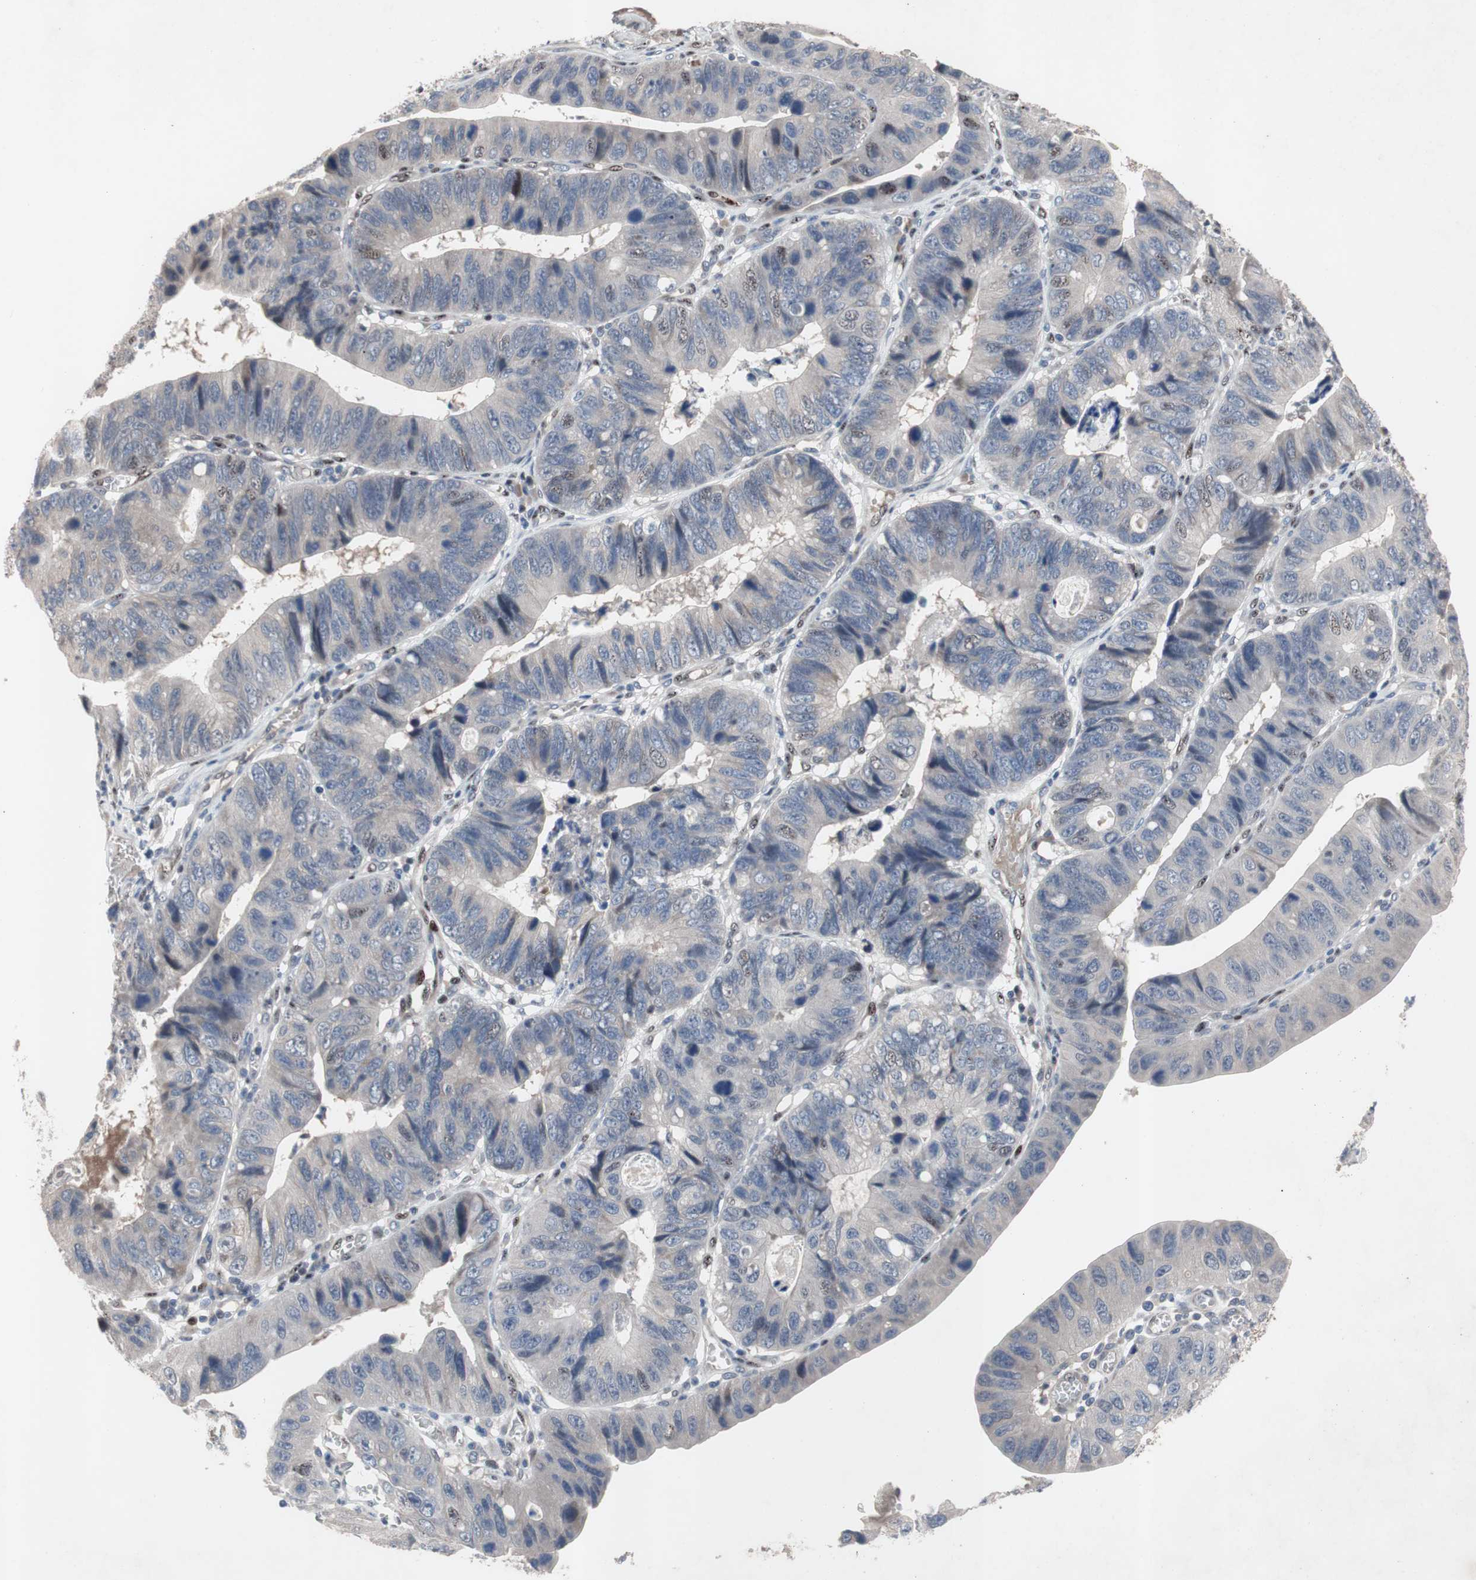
{"staining": {"intensity": "negative", "quantity": "none", "location": "none"}, "tissue": "stomach cancer", "cell_type": "Tumor cells", "image_type": "cancer", "snomed": [{"axis": "morphology", "description": "Adenocarcinoma, NOS"}, {"axis": "topography", "description": "Stomach"}], "caption": "A high-resolution photomicrograph shows IHC staining of adenocarcinoma (stomach), which exhibits no significant positivity in tumor cells.", "gene": "SOX7", "patient": {"sex": "male", "age": 59}}